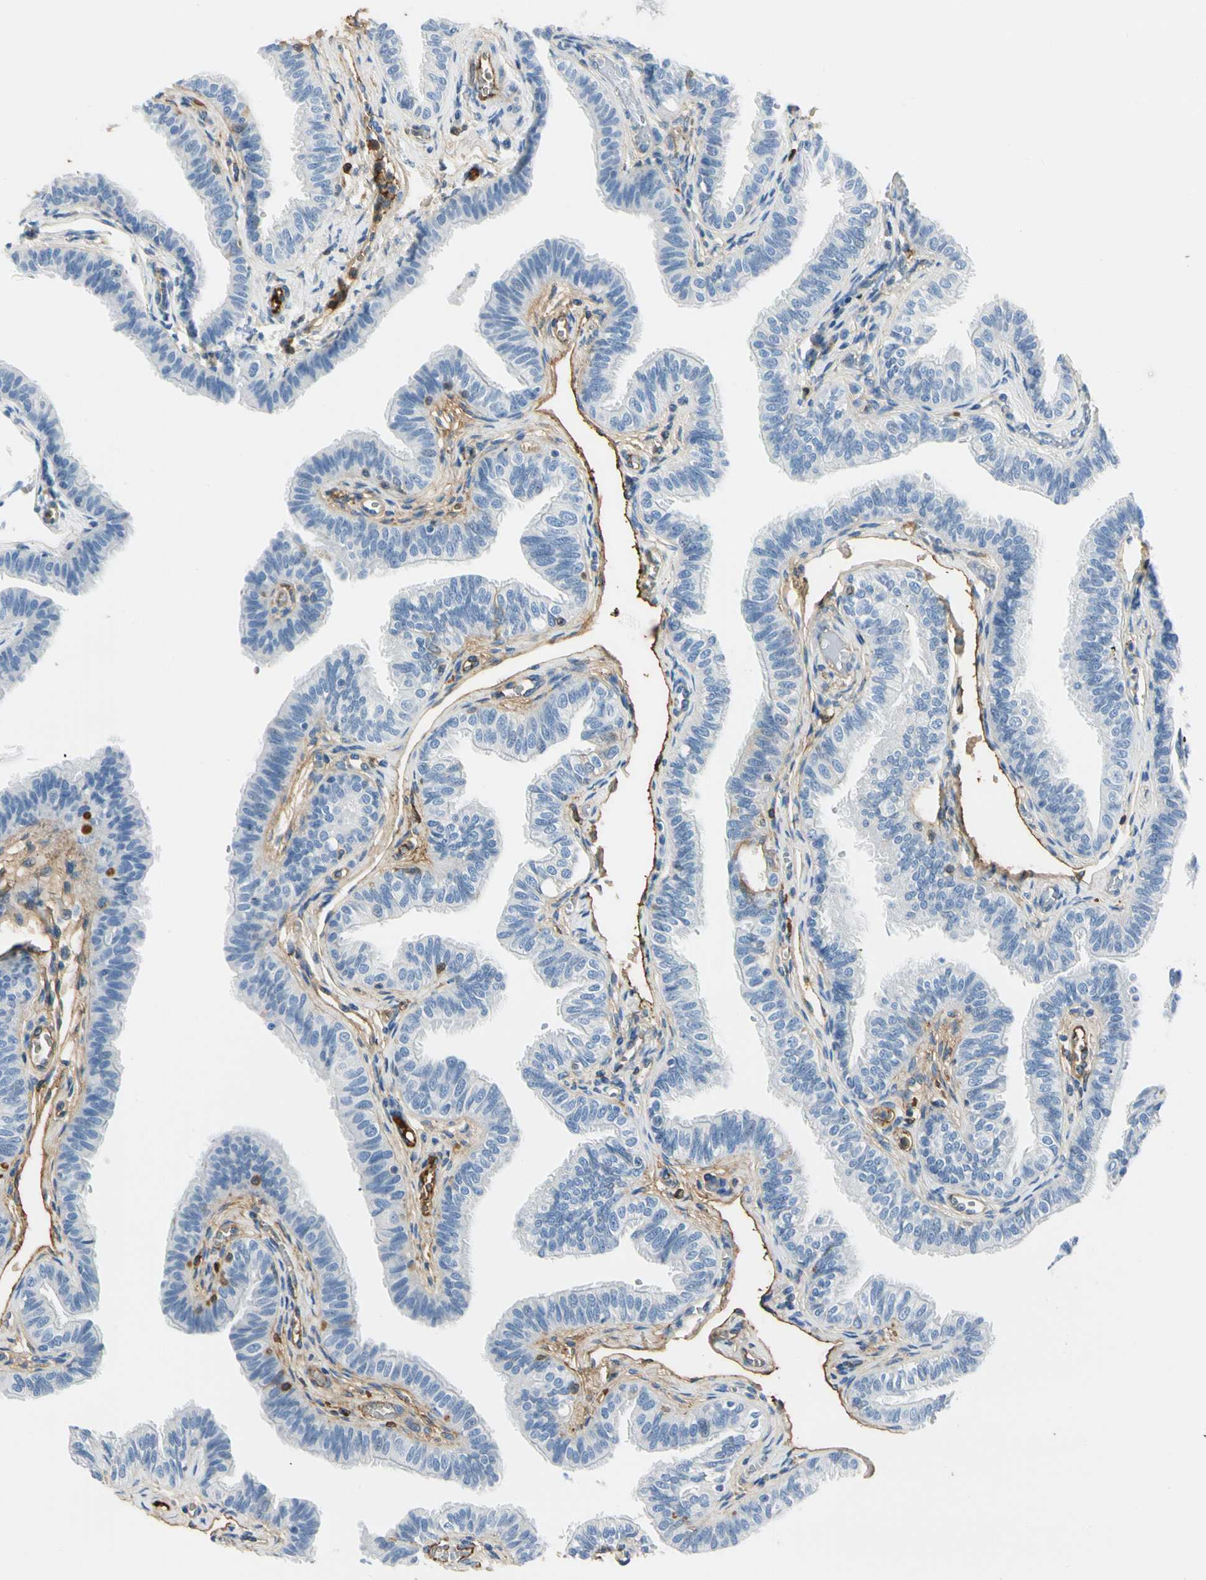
{"staining": {"intensity": "weak", "quantity": "<25%", "location": "cytoplasmic/membranous"}, "tissue": "fallopian tube", "cell_type": "Glandular cells", "image_type": "normal", "snomed": [{"axis": "morphology", "description": "Normal tissue, NOS"}, {"axis": "morphology", "description": "Dermoid, NOS"}, {"axis": "topography", "description": "Fallopian tube"}], "caption": "Immunohistochemistry (IHC) histopathology image of normal fallopian tube: human fallopian tube stained with DAB displays no significant protein positivity in glandular cells.", "gene": "LAMB3", "patient": {"sex": "female", "age": 33}}